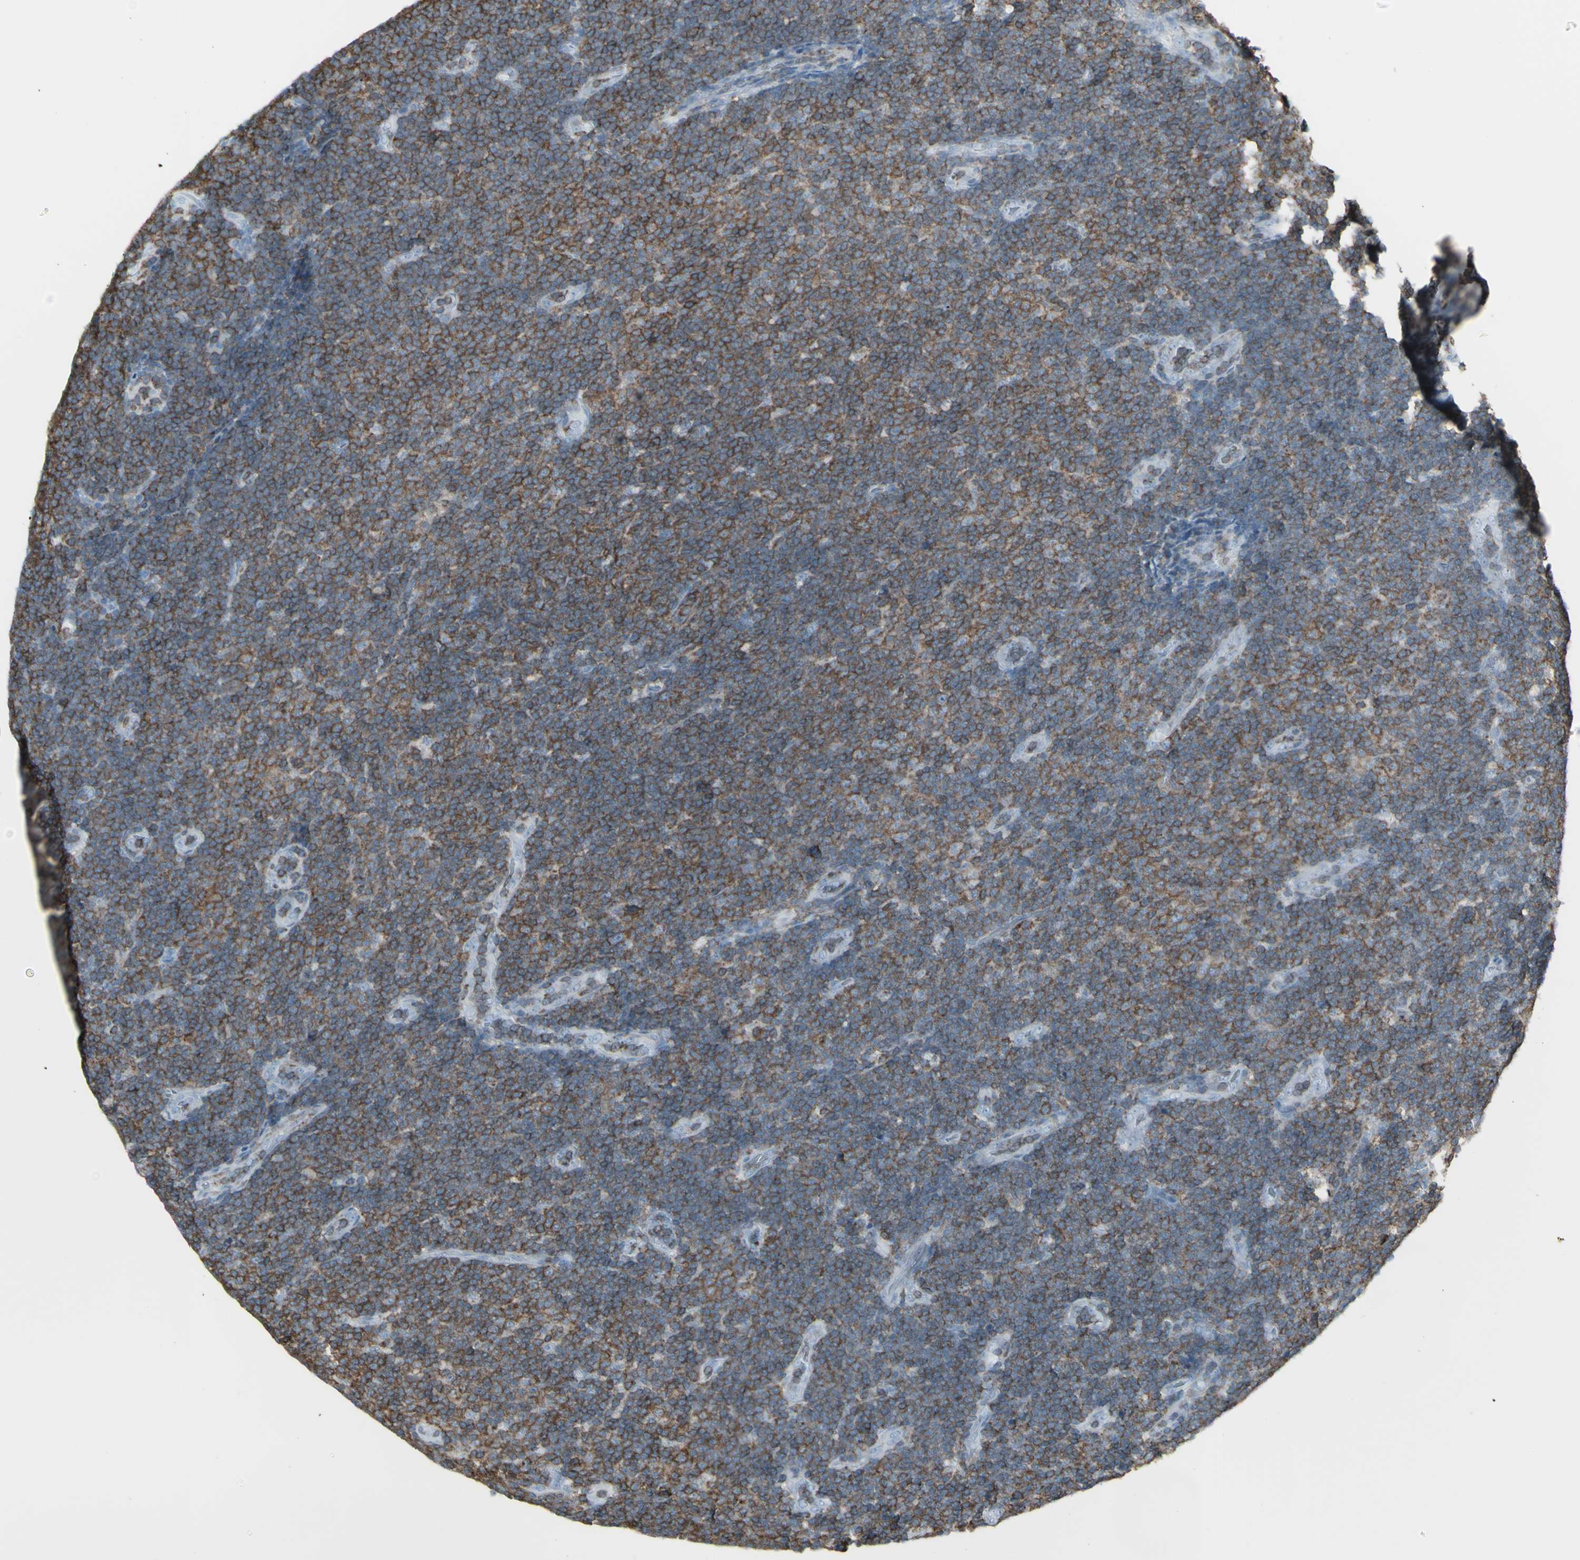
{"staining": {"intensity": "moderate", "quantity": ">75%", "location": "cytoplasmic/membranous"}, "tissue": "lymphoma", "cell_type": "Tumor cells", "image_type": "cancer", "snomed": [{"axis": "morphology", "description": "Malignant lymphoma, non-Hodgkin's type, Low grade"}, {"axis": "topography", "description": "Lymph node"}], "caption": "Moderate cytoplasmic/membranous staining for a protein is identified in about >75% of tumor cells of lymphoma using immunohistochemistry.", "gene": "NRG1", "patient": {"sex": "male", "age": 83}}